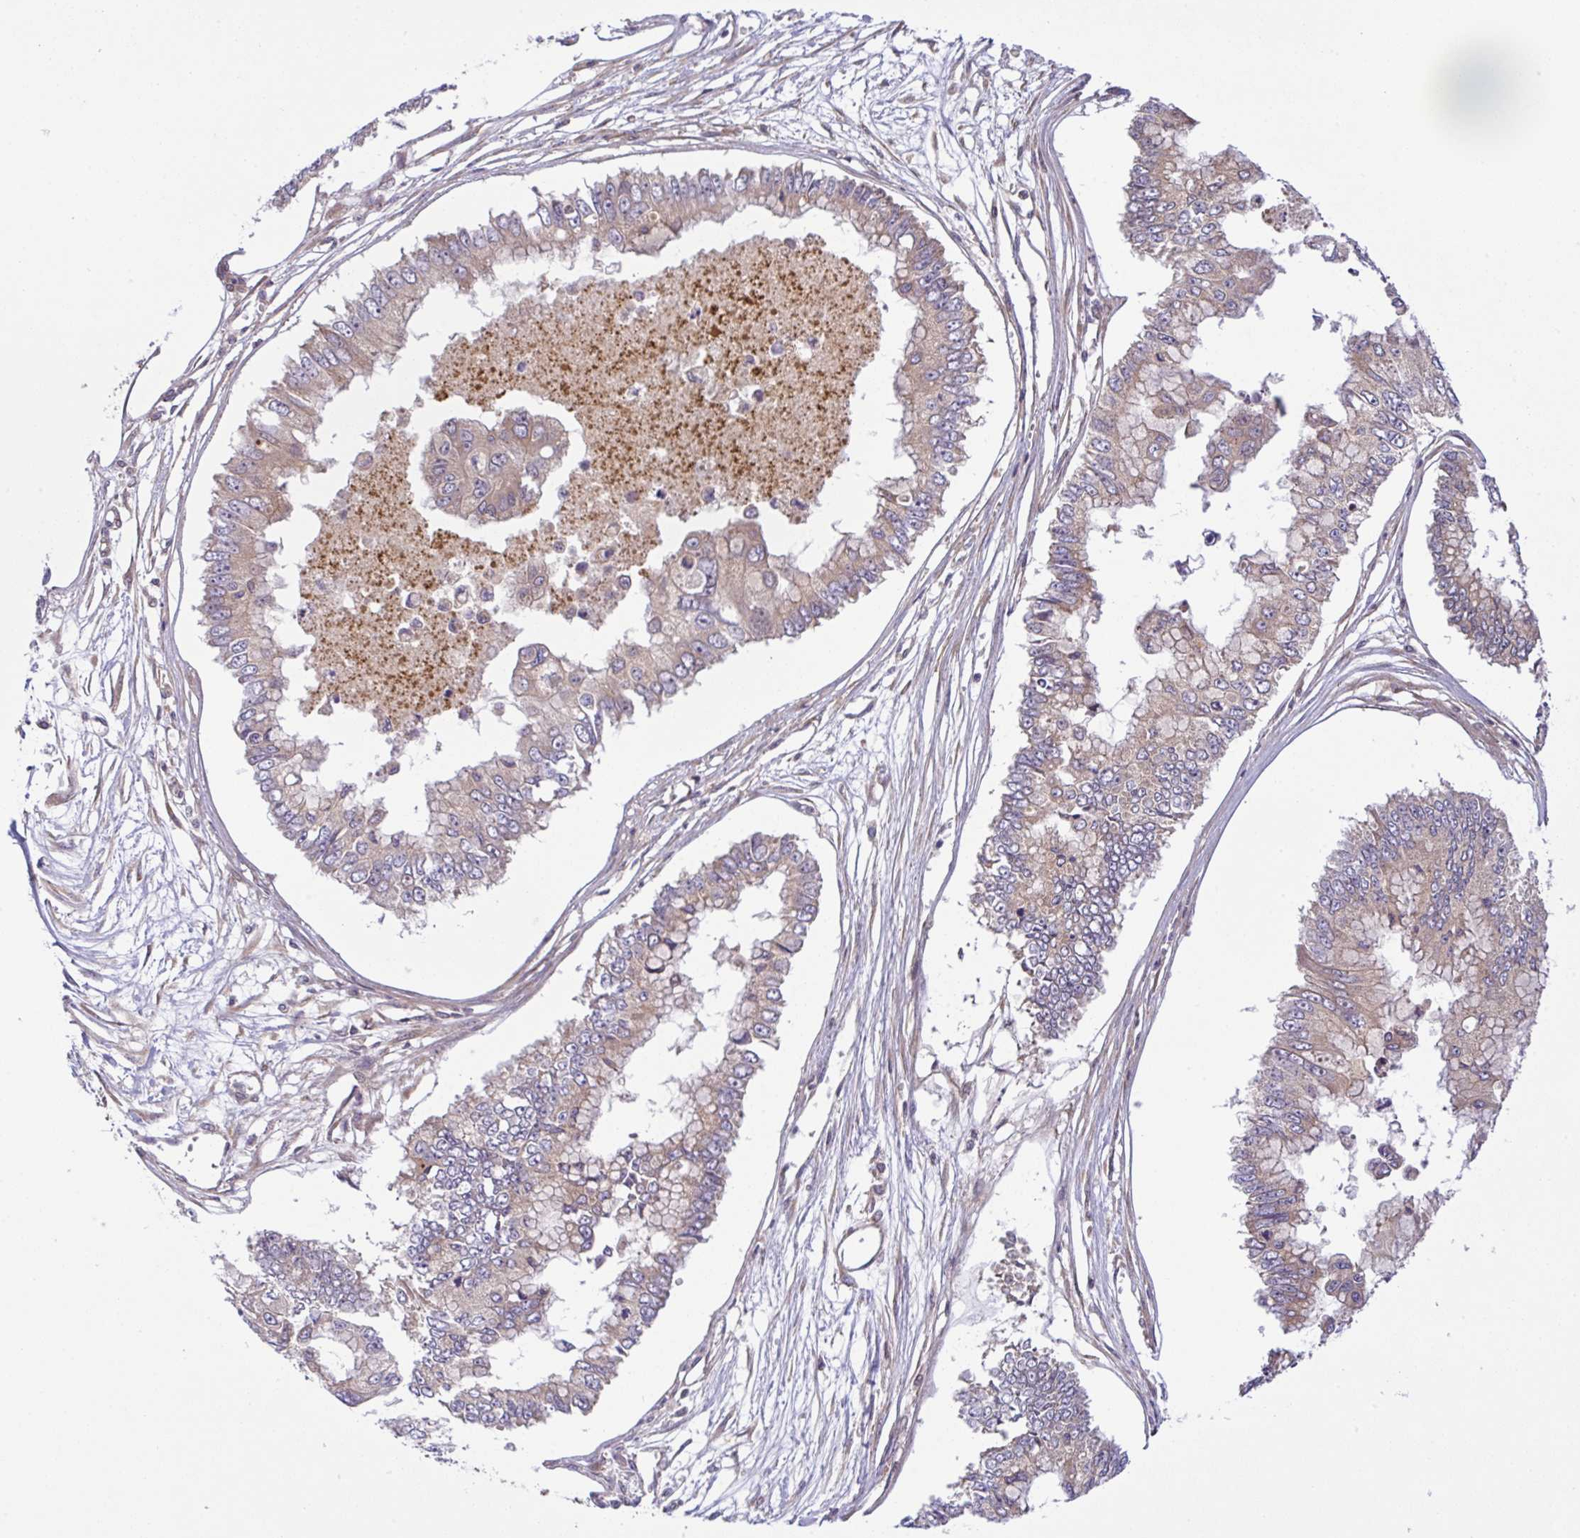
{"staining": {"intensity": "weak", "quantity": "25%-75%", "location": "cytoplasmic/membranous"}, "tissue": "ovarian cancer", "cell_type": "Tumor cells", "image_type": "cancer", "snomed": [{"axis": "morphology", "description": "Cystadenocarcinoma, mucinous, NOS"}, {"axis": "topography", "description": "Ovary"}], "caption": "Immunohistochemistry (IHC) image of neoplastic tissue: human ovarian mucinous cystadenocarcinoma stained using immunohistochemistry reveals low levels of weak protein expression localized specifically in the cytoplasmic/membranous of tumor cells, appearing as a cytoplasmic/membranous brown color.", "gene": "UBE4A", "patient": {"sex": "female", "age": 72}}